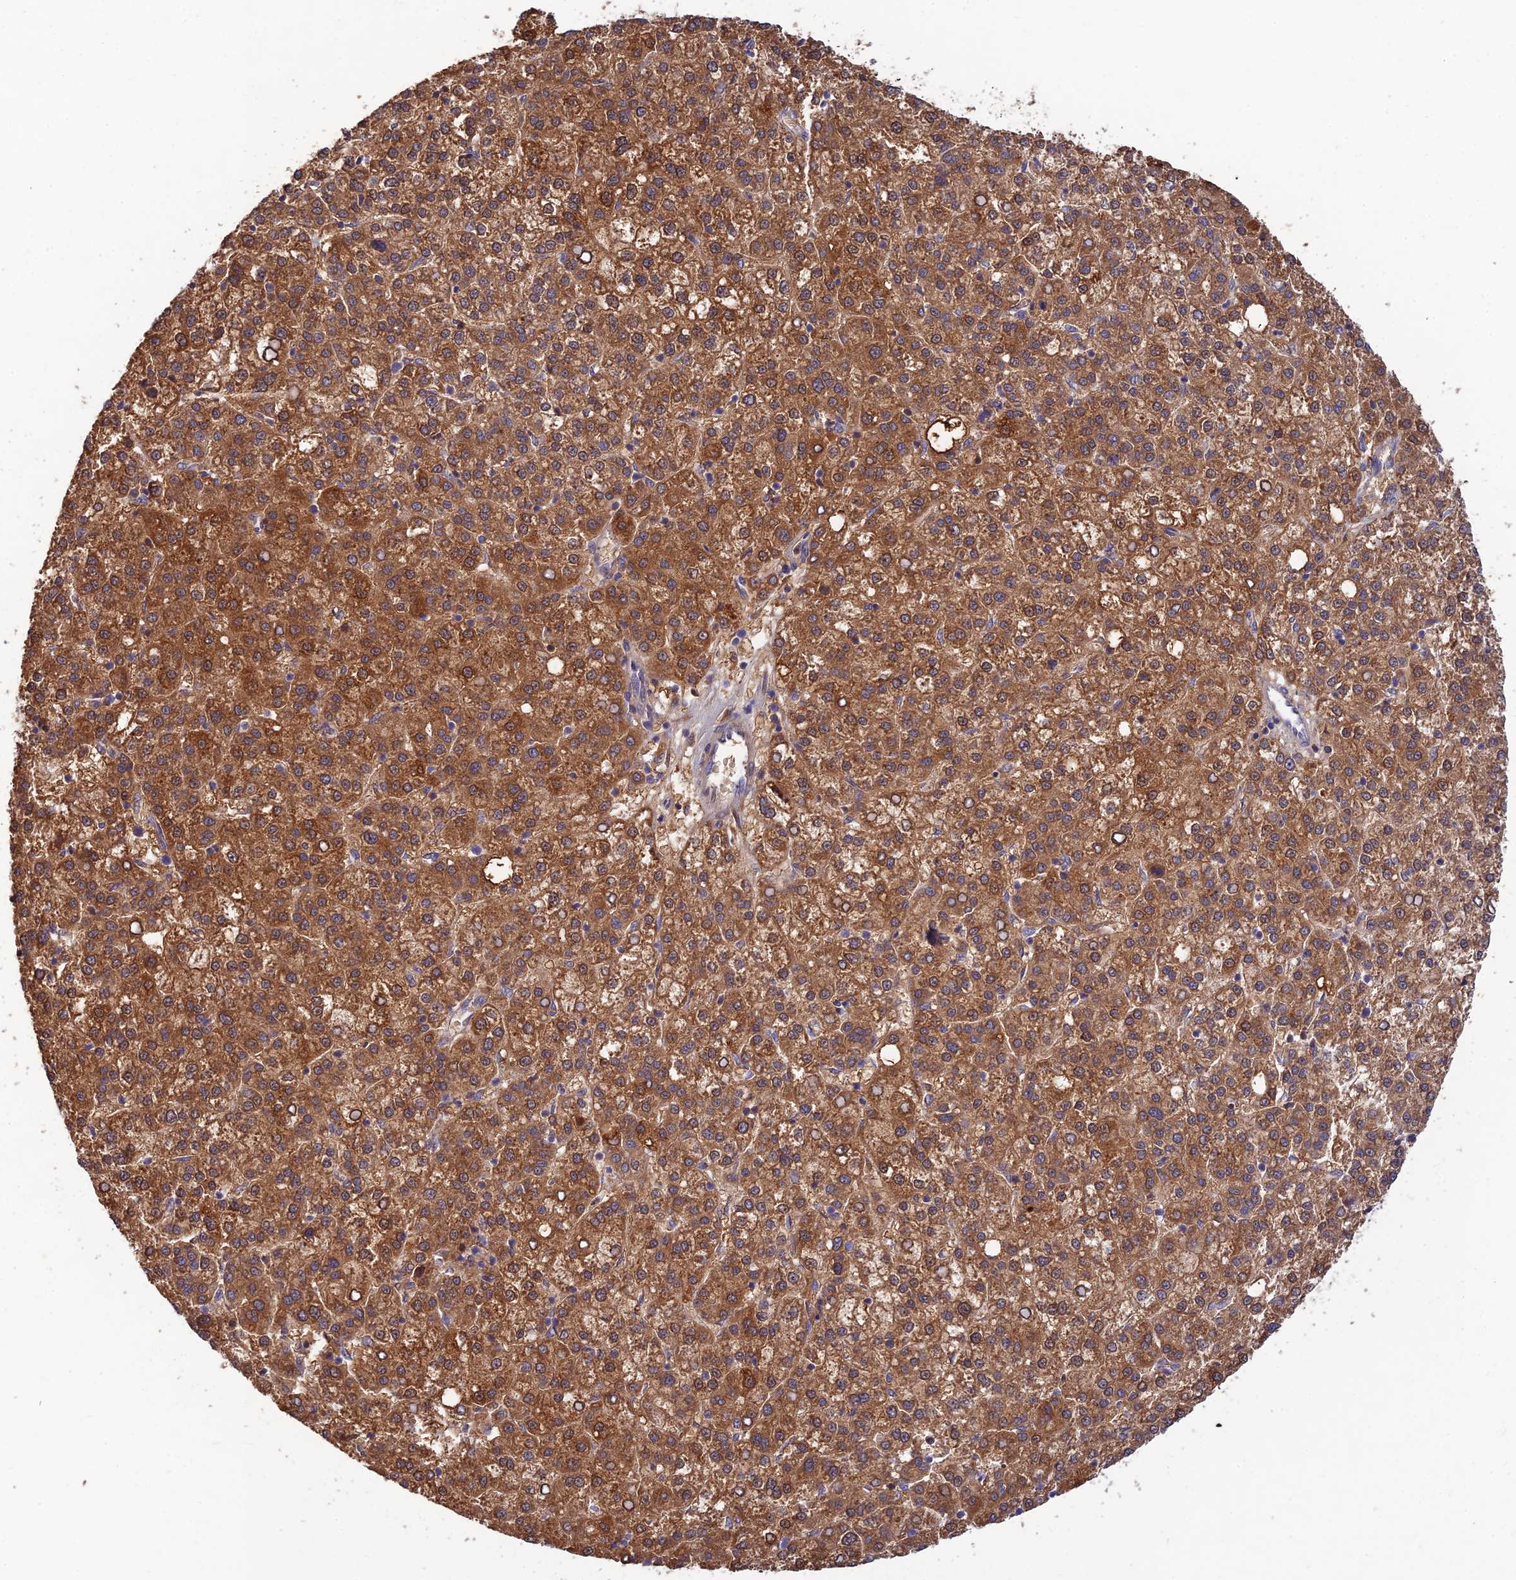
{"staining": {"intensity": "moderate", "quantity": ">75%", "location": "cytoplasmic/membranous"}, "tissue": "liver cancer", "cell_type": "Tumor cells", "image_type": "cancer", "snomed": [{"axis": "morphology", "description": "Carcinoma, Hepatocellular, NOS"}, {"axis": "topography", "description": "Liver"}], "caption": "The photomicrograph displays staining of liver cancer (hepatocellular carcinoma), revealing moderate cytoplasmic/membranous protein expression (brown color) within tumor cells.", "gene": "ACSM5", "patient": {"sex": "female", "age": 58}}